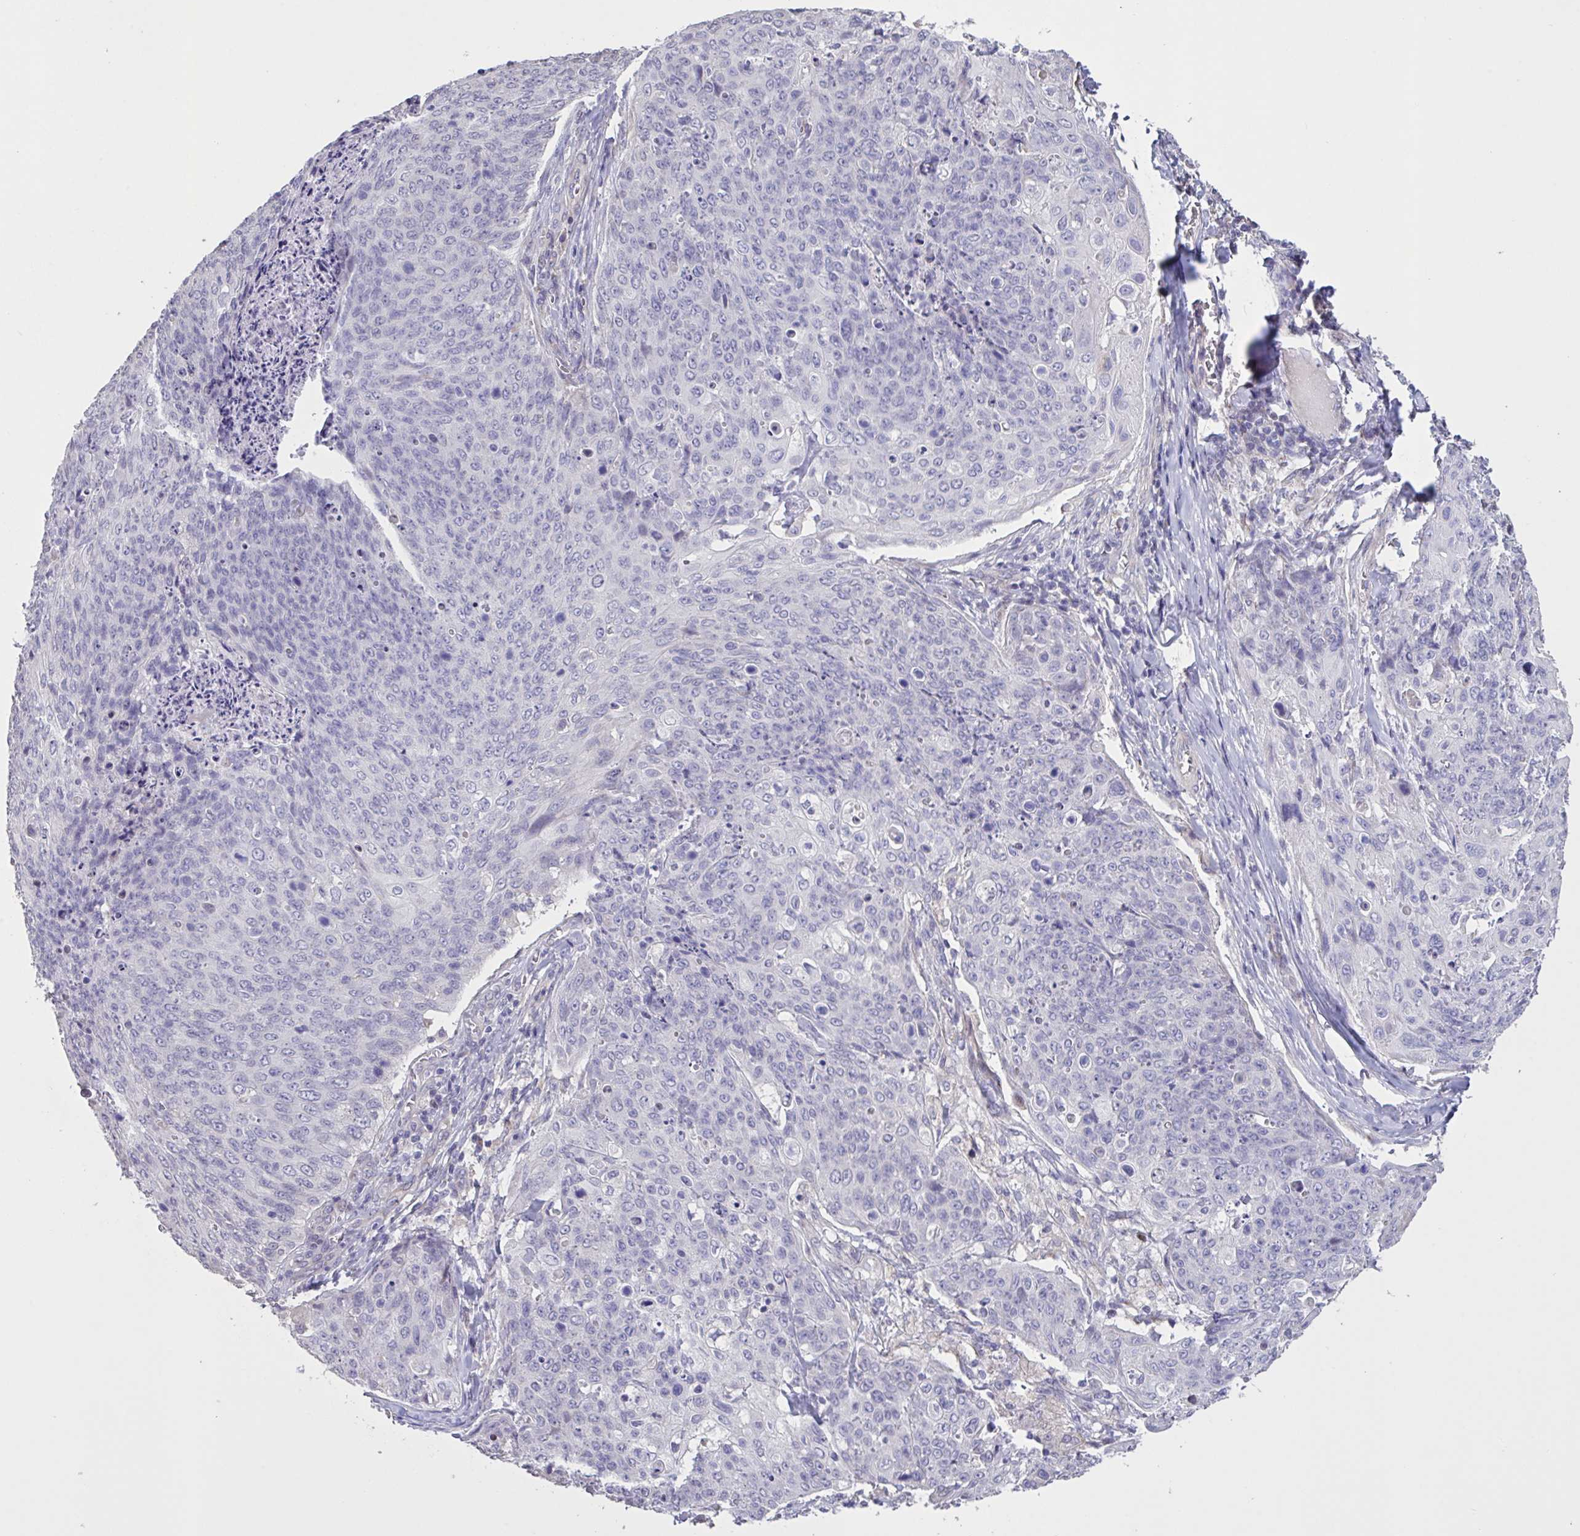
{"staining": {"intensity": "negative", "quantity": "none", "location": "none"}, "tissue": "skin cancer", "cell_type": "Tumor cells", "image_type": "cancer", "snomed": [{"axis": "morphology", "description": "Squamous cell carcinoma, NOS"}, {"axis": "topography", "description": "Skin"}, {"axis": "topography", "description": "Vulva"}], "caption": "Tumor cells show no significant positivity in skin squamous cell carcinoma.", "gene": "MRGPRX2", "patient": {"sex": "female", "age": 85}}